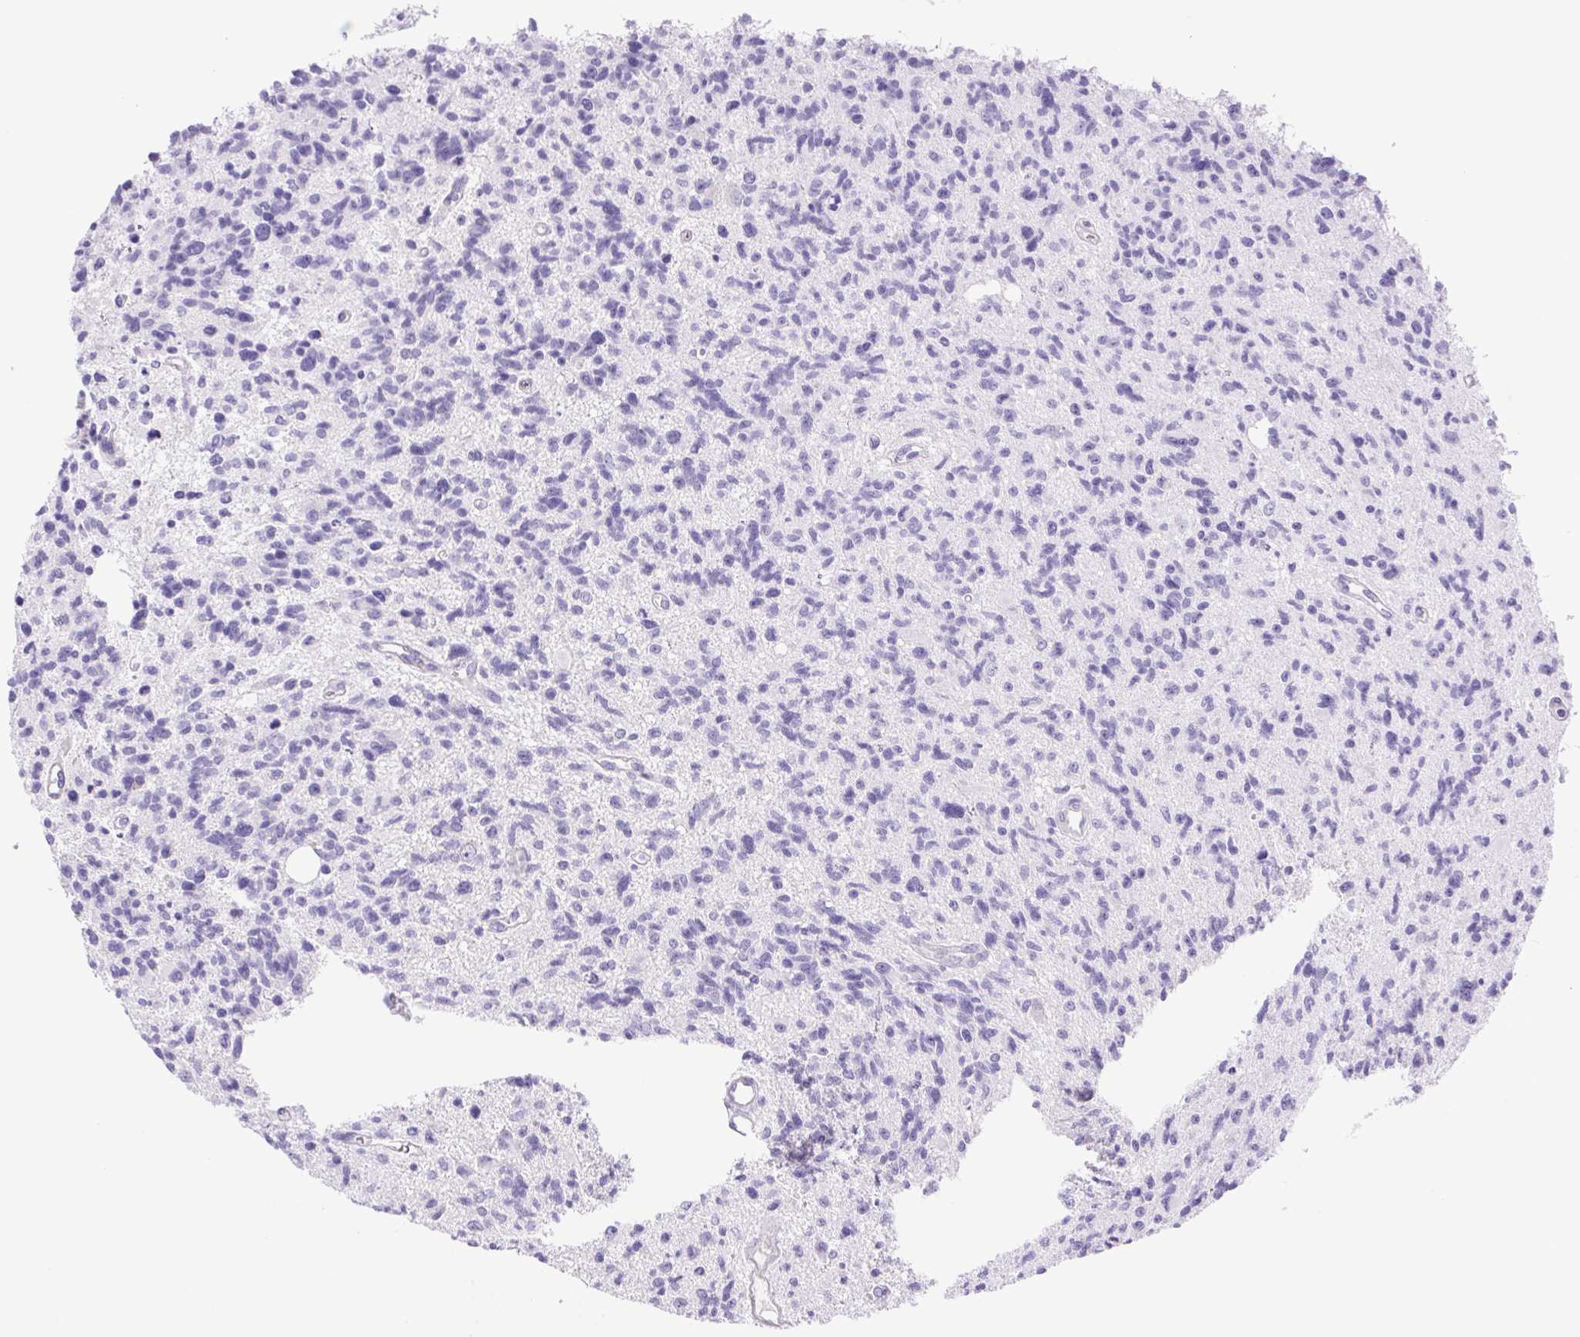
{"staining": {"intensity": "negative", "quantity": "none", "location": "none"}, "tissue": "glioma", "cell_type": "Tumor cells", "image_type": "cancer", "snomed": [{"axis": "morphology", "description": "Glioma, malignant, High grade"}, {"axis": "topography", "description": "Brain"}], "caption": "Human glioma stained for a protein using immunohistochemistry reveals no positivity in tumor cells.", "gene": "CDSN", "patient": {"sex": "male", "age": 29}}